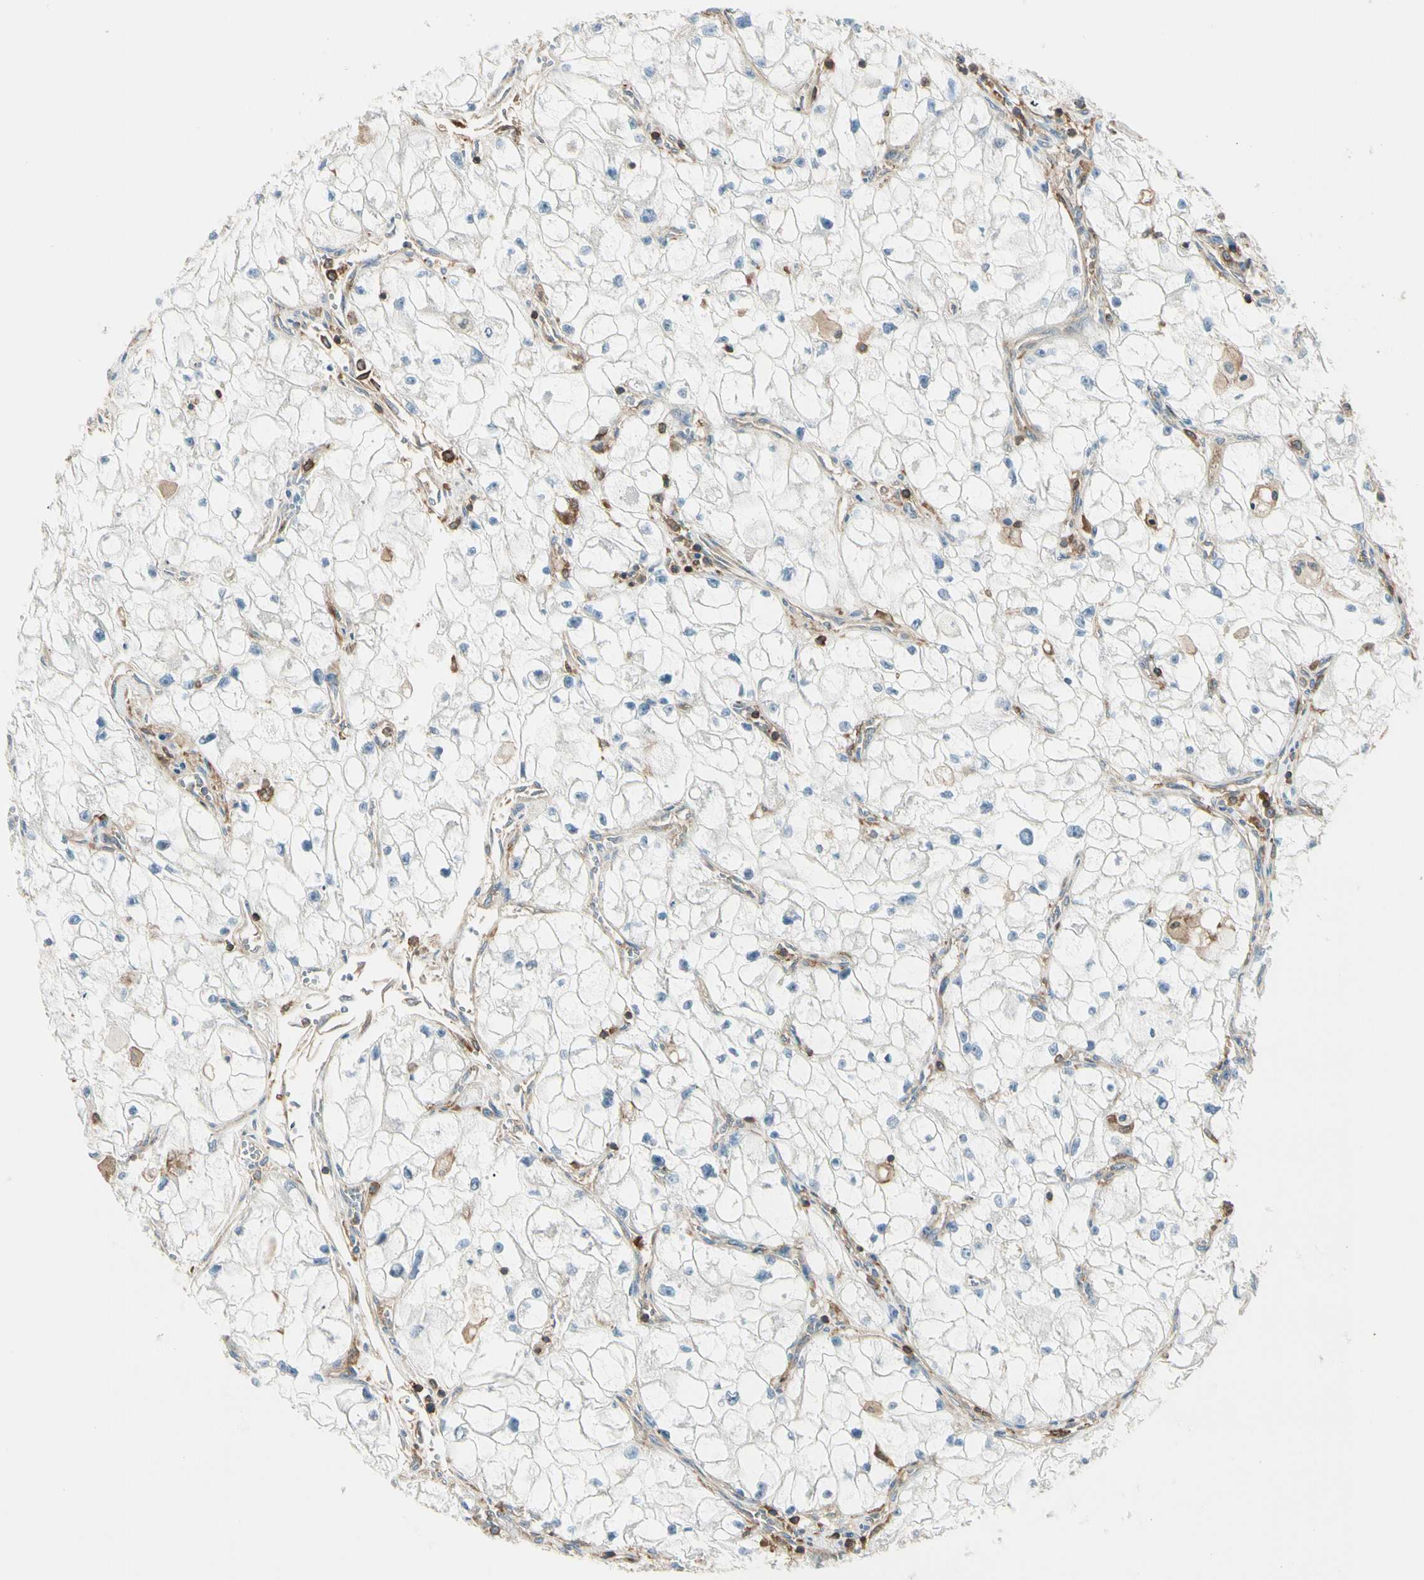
{"staining": {"intensity": "negative", "quantity": "none", "location": "none"}, "tissue": "renal cancer", "cell_type": "Tumor cells", "image_type": "cancer", "snomed": [{"axis": "morphology", "description": "Adenocarcinoma, NOS"}, {"axis": "topography", "description": "Kidney"}], "caption": "An immunohistochemistry image of renal adenocarcinoma is shown. There is no staining in tumor cells of renal adenocarcinoma.", "gene": "CAPZA2", "patient": {"sex": "female", "age": 70}}